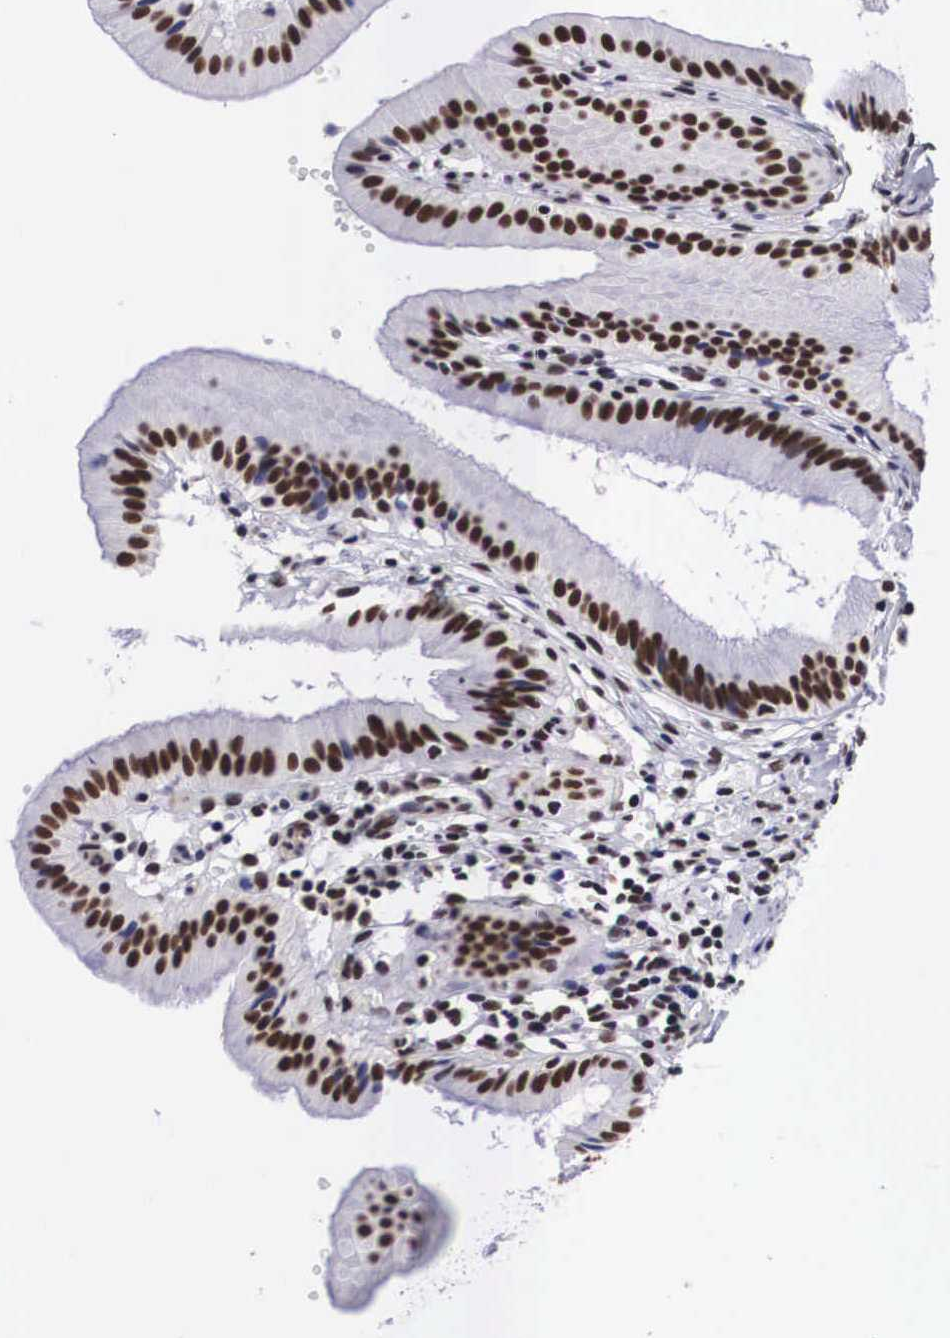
{"staining": {"intensity": "strong", "quantity": ">75%", "location": "nuclear"}, "tissue": "gallbladder", "cell_type": "Glandular cells", "image_type": "normal", "snomed": [{"axis": "morphology", "description": "Normal tissue, NOS"}, {"axis": "topography", "description": "Gallbladder"}], "caption": "IHC micrograph of benign gallbladder stained for a protein (brown), which exhibits high levels of strong nuclear staining in approximately >75% of glandular cells.", "gene": "SF3A1", "patient": {"sex": "male", "age": 28}}